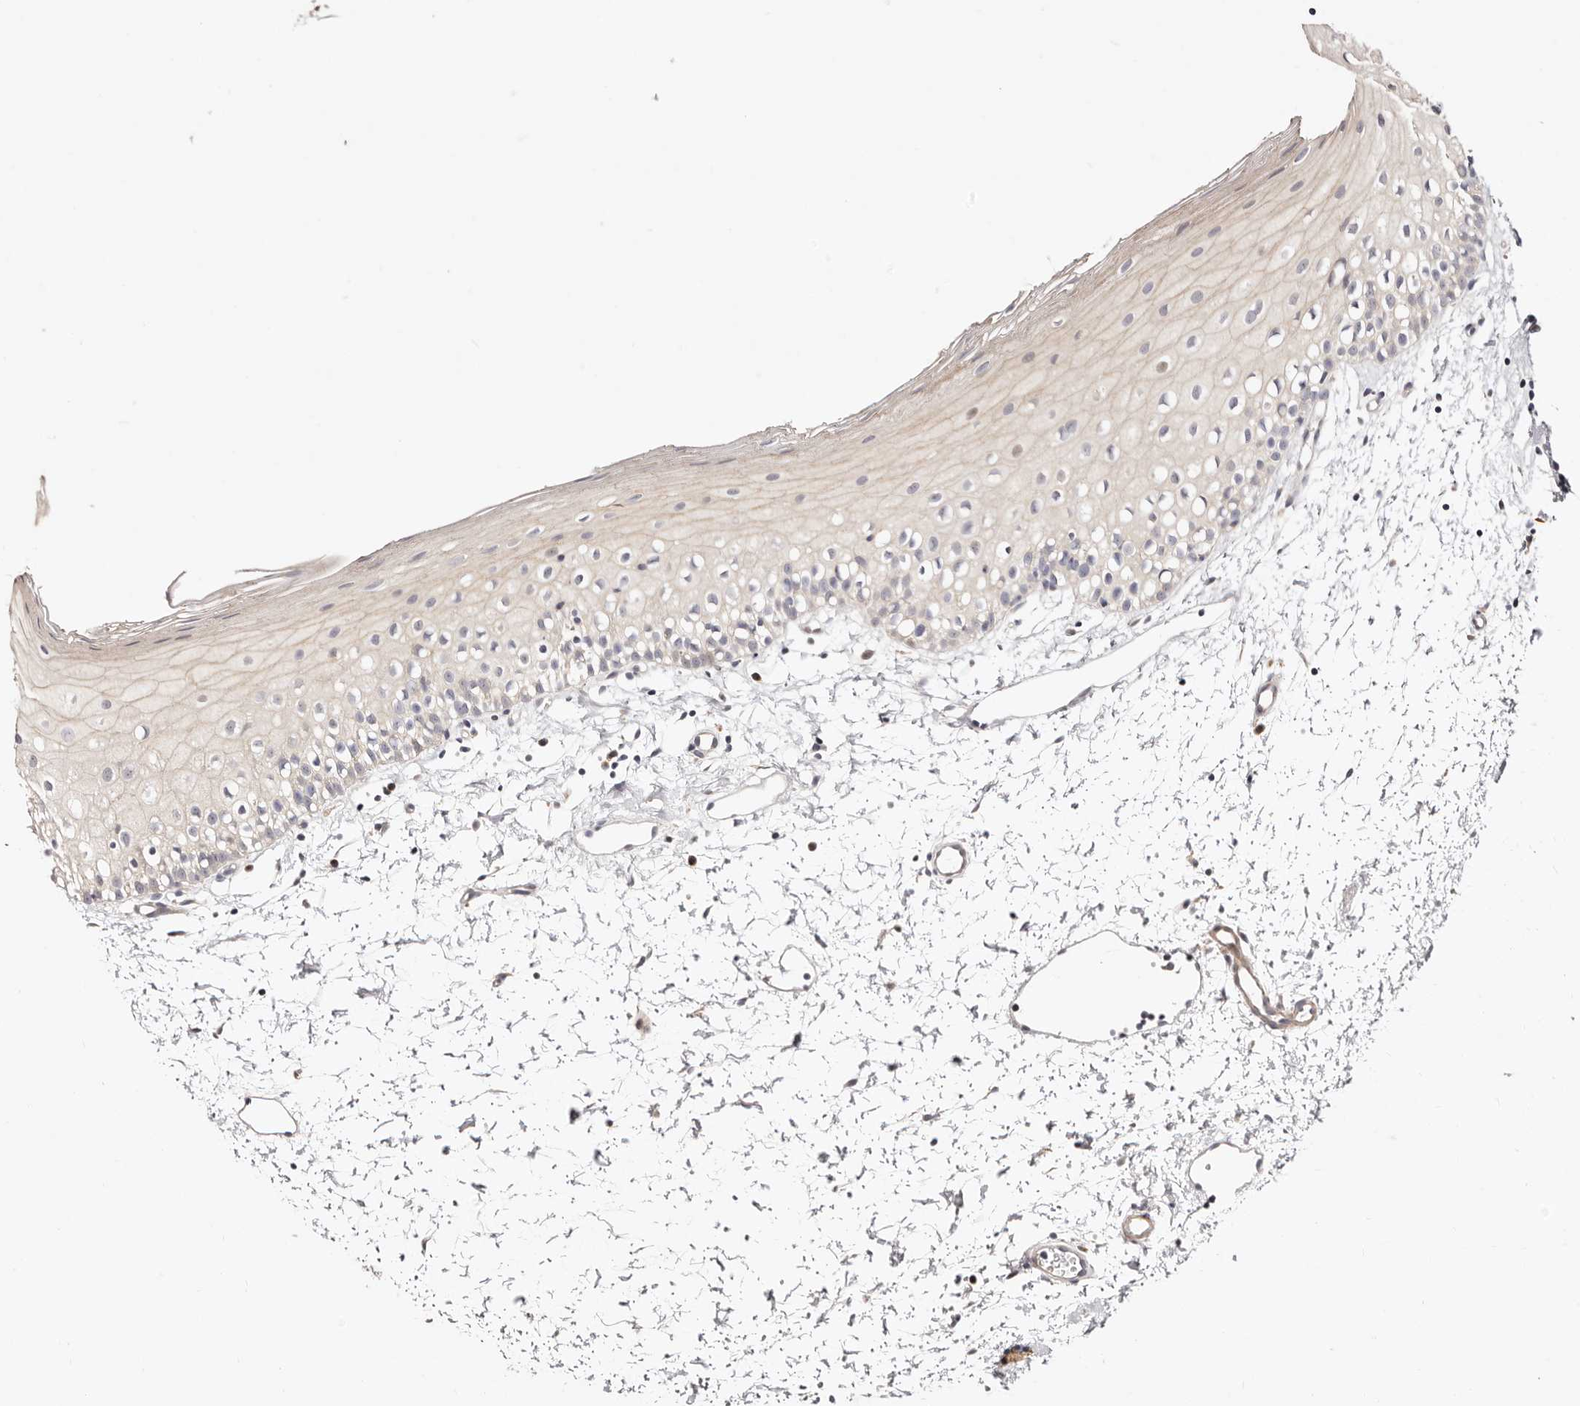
{"staining": {"intensity": "weak", "quantity": "<25%", "location": "cytoplasmic/membranous"}, "tissue": "oral mucosa", "cell_type": "Squamous epithelial cells", "image_type": "normal", "snomed": [{"axis": "morphology", "description": "Normal tissue, NOS"}, {"axis": "topography", "description": "Oral tissue"}], "caption": "Immunohistochemical staining of normal oral mucosa displays no significant staining in squamous epithelial cells.", "gene": "MAPK6", "patient": {"sex": "male", "age": 28}}